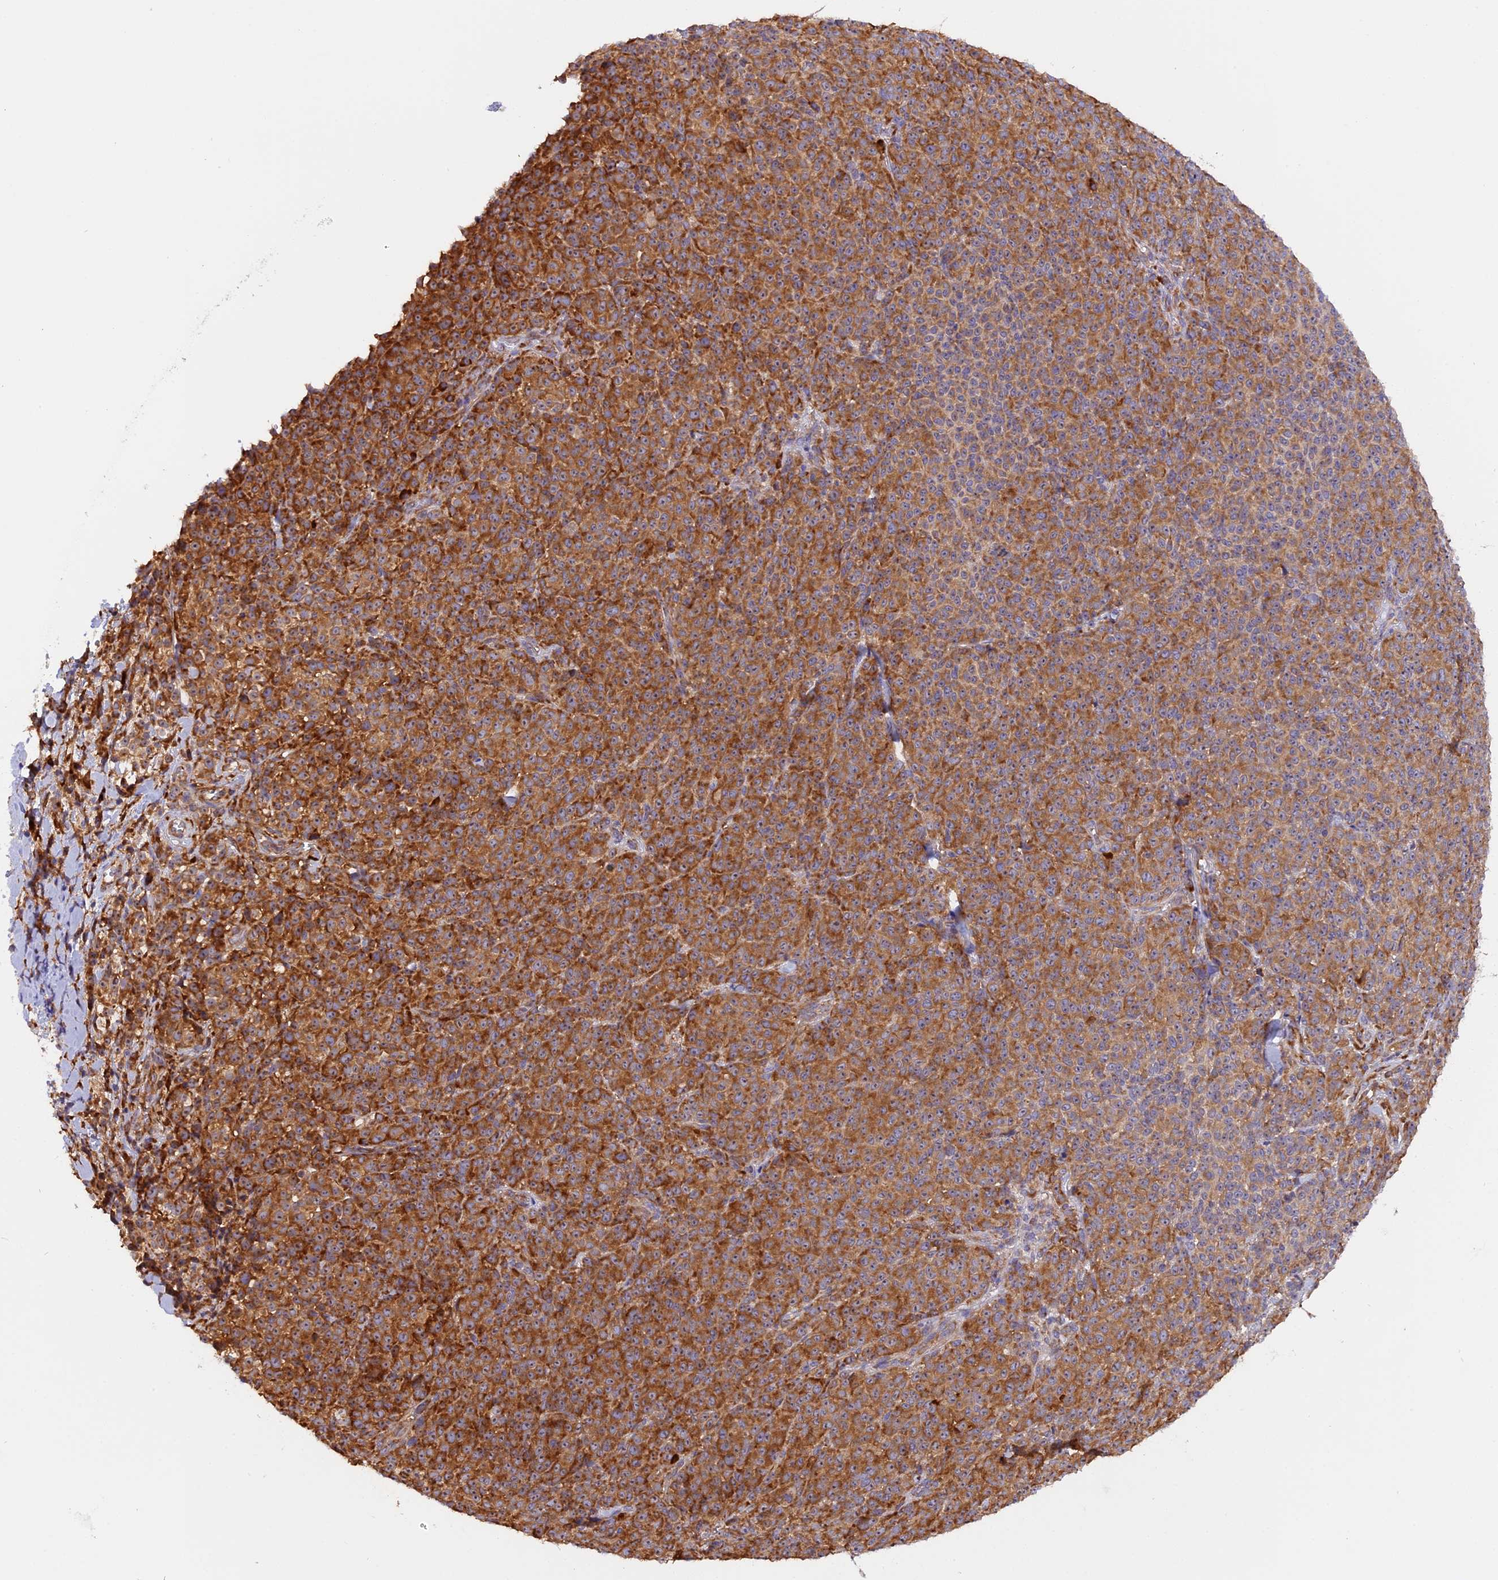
{"staining": {"intensity": "strong", "quantity": ">75%", "location": "cytoplasmic/membranous"}, "tissue": "melanoma", "cell_type": "Tumor cells", "image_type": "cancer", "snomed": [{"axis": "morphology", "description": "Normal tissue, NOS"}, {"axis": "morphology", "description": "Malignant melanoma, NOS"}, {"axis": "topography", "description": "Skin"}], "caption": "Immunohistochemical staining of malignant melanoma displays high levels of strong cytoplasmic/membranous staining in approximately >75% of tumor cells. (Stains: DAB (3,3'-diaminobenzidine) in brown, nuclei in blue, Microscopy: brightfield microscopy at high magnification).", "gene": "GNPTAB", "patient": {"sex": "female", "age": 34}}